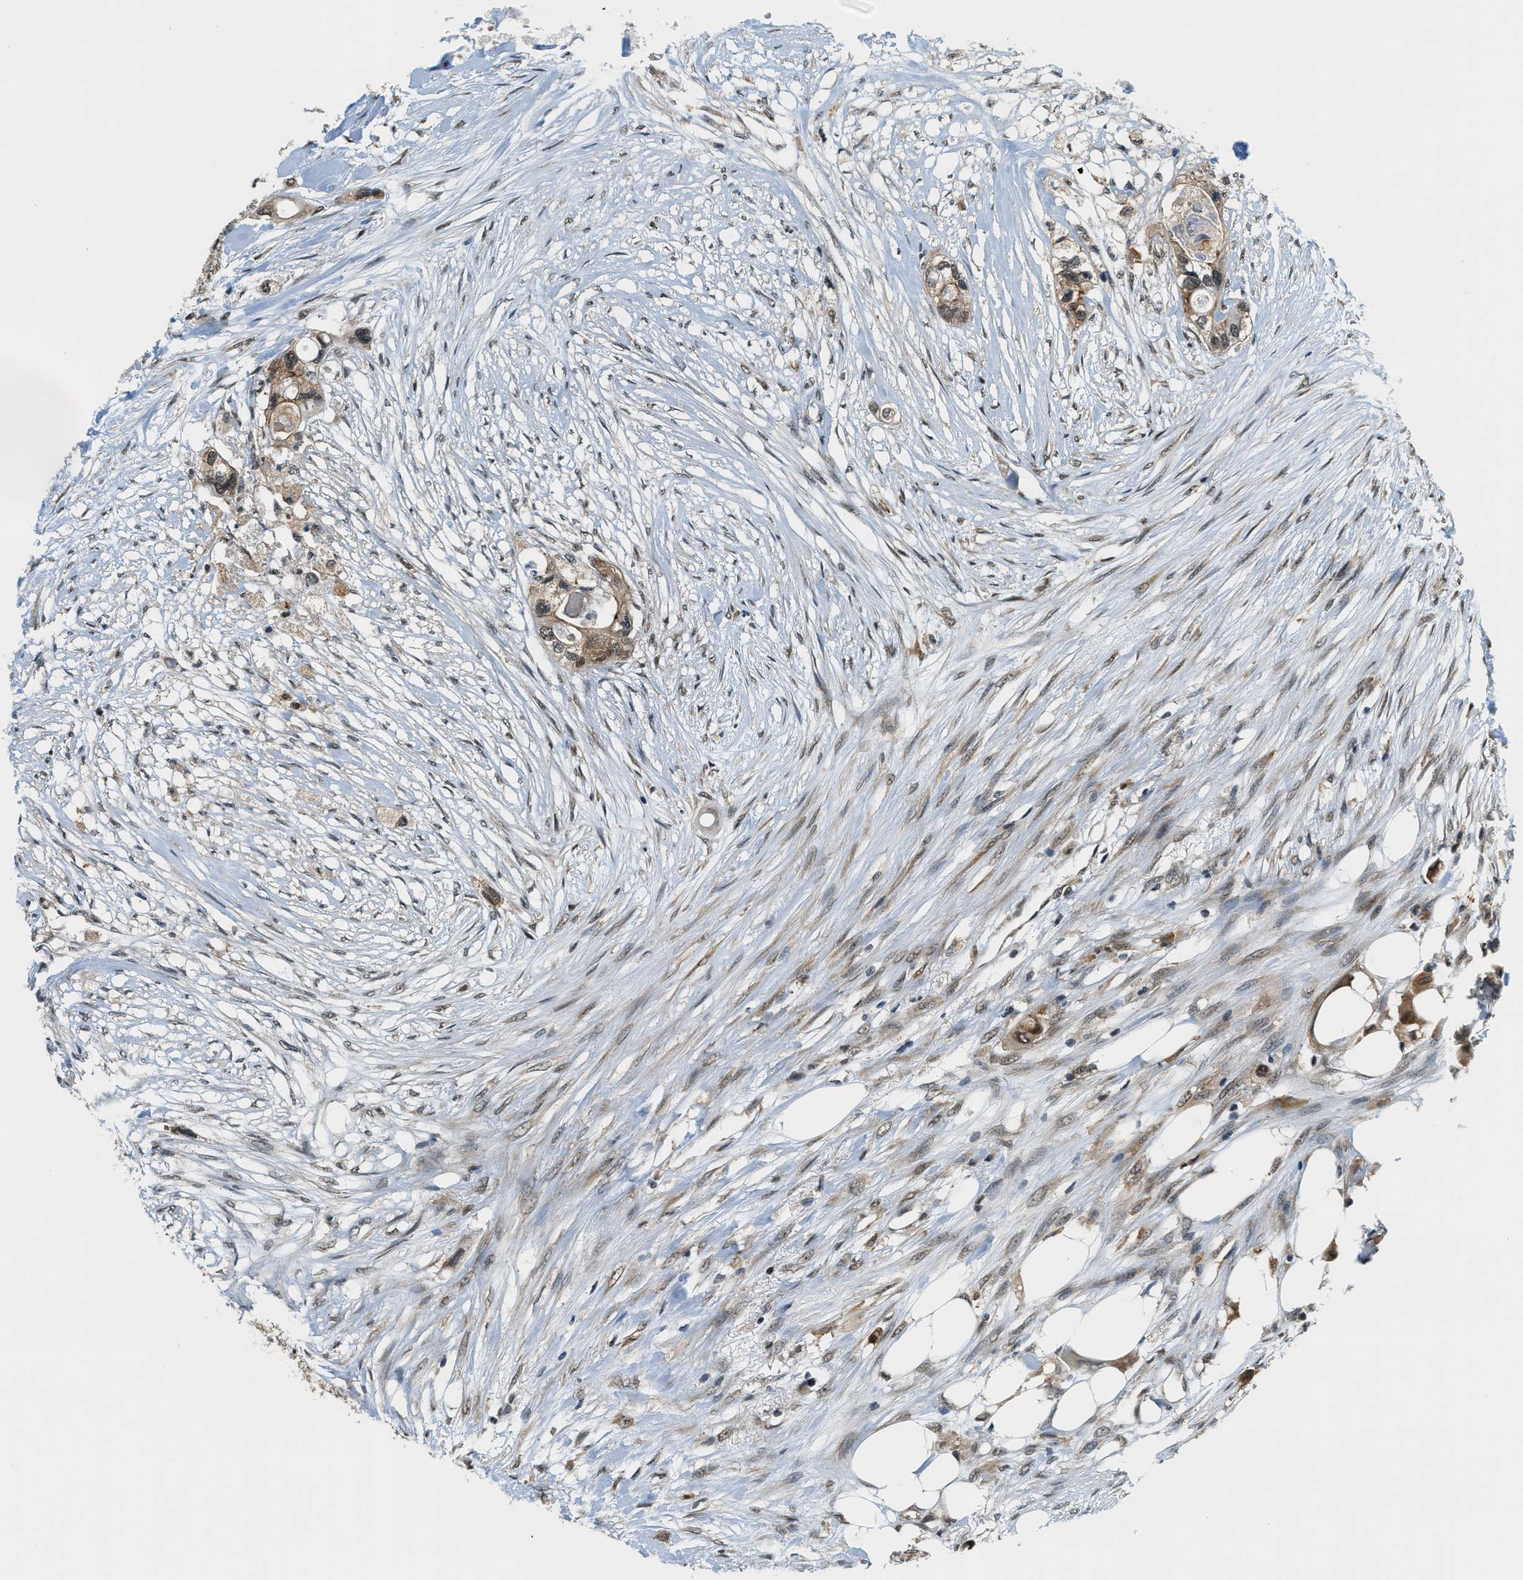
{"staining": {"intensity": "moderate", "quantity": ">75%", "location": "cytoplasmic/membranous"}, "tissue": "colorectal cancer", "cell_type": "Tumor cells", "image_type": "cancer", "snomed": [{"axis": "morphology", "description": "Adenocarcinoma, NOS"}, {"axis": "topography", "description": "Colon"}], "caption": "Immunohistochemistry (IHC) of human colorectal cancer (adenocarcinoma) reveals medium levels of moderate cytoplasmic/membranous staining in about >75% of tumor cells.", "gene": "RAB11FIP1", "patient": {"sex": "female", "age": 57}}